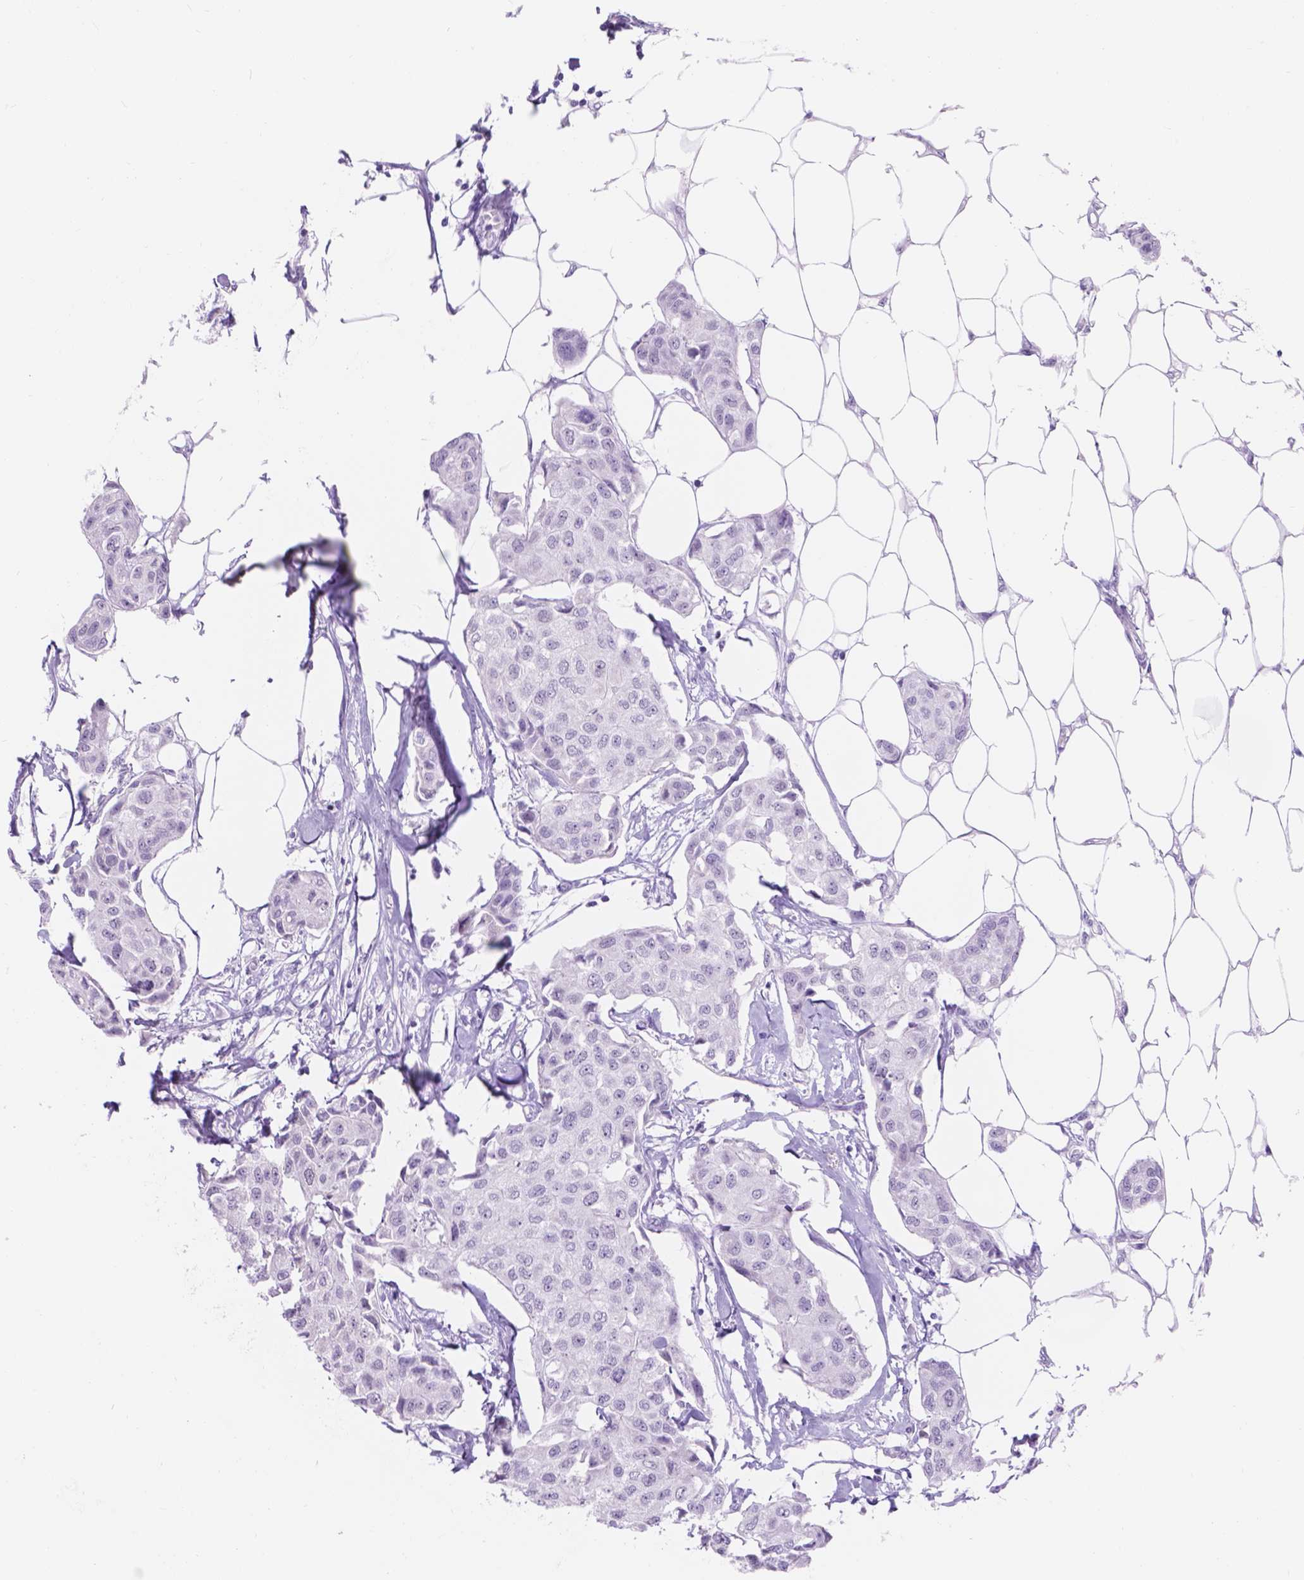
{"staining": {"intensity": "negative", "quantity": "none", "location": "none"}, "tissue": "breast cancer", "cell_type": "Tumor cells", "image_type": "cancer", "snomed": [{"axis": "morphology", "description": "Duct carcinoma"}, {"axis": "topography", "description": "Breast"}, {"axis": "topography", "description": "Lymph node"}], "caption": "This histopathology image is of breast cancer stained with immunohistochemistry (IHC) to label a protein in brown with the nuclei are counter-stained blue. There is no staining in tumor cells.", "gene": "DCC", "patient": {"sex": "female", "age": 80}}